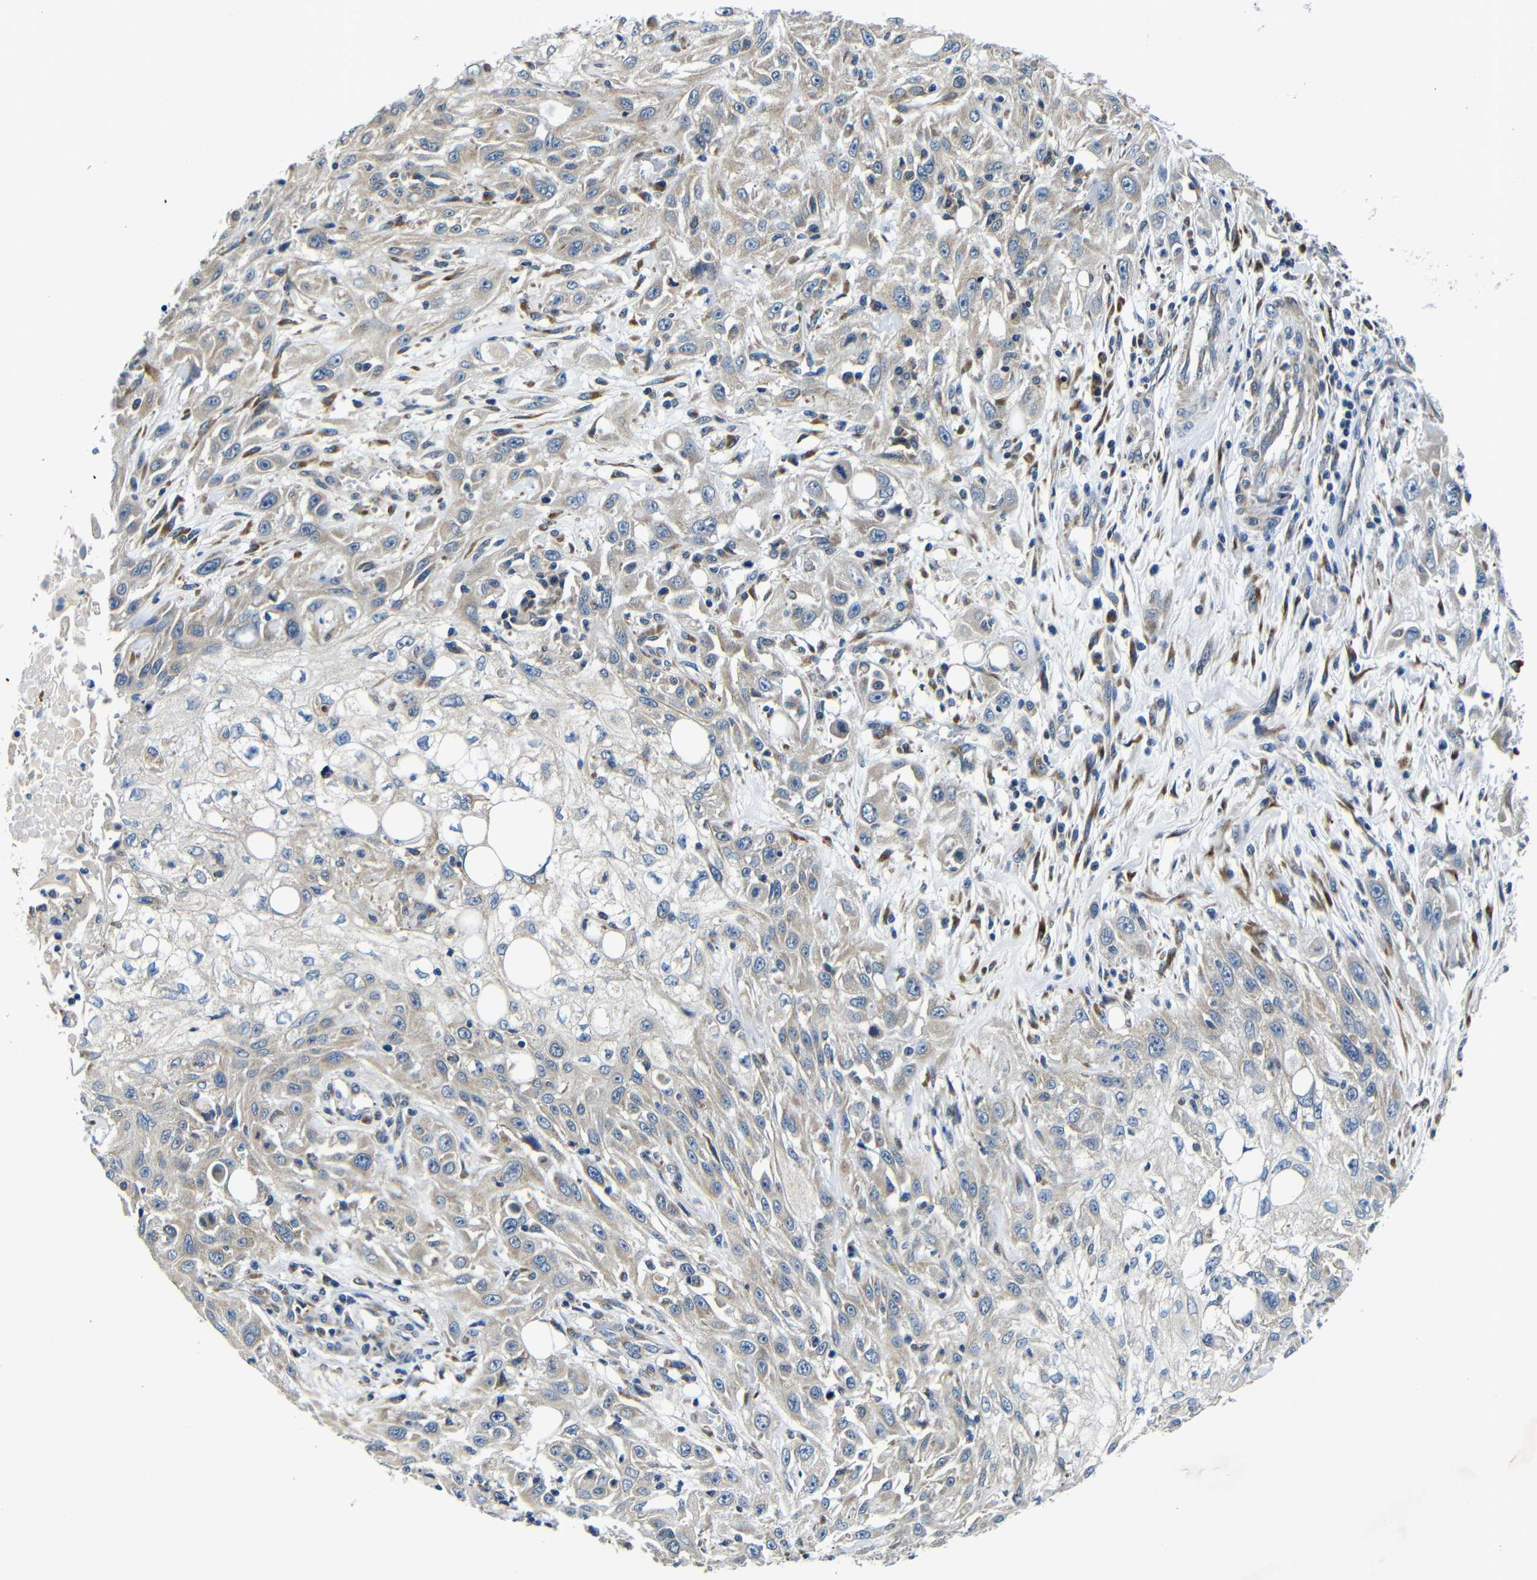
{"staining": {"intensity": "weak", "quantity": ">75%", "location": "cytoplasmic/membranous"}, "tissue": "skin cancer", "cell_type": "Tumor cells", "image_type": "cancer", "snomed": [{"axis": "morphology", "description": "Squamous cell carcinoma, NOS"}, {"axis": "topography", "description": "Skin"}], "caption": "Squamous cell carcinoma (skin) stained with immunohistochemistry (IHC) reveals weak cytoplasmic/membranous expression in about >75% of tumor cells.", "gene": "FKBP14", "patient": {"sex": "male", "age": 75}}